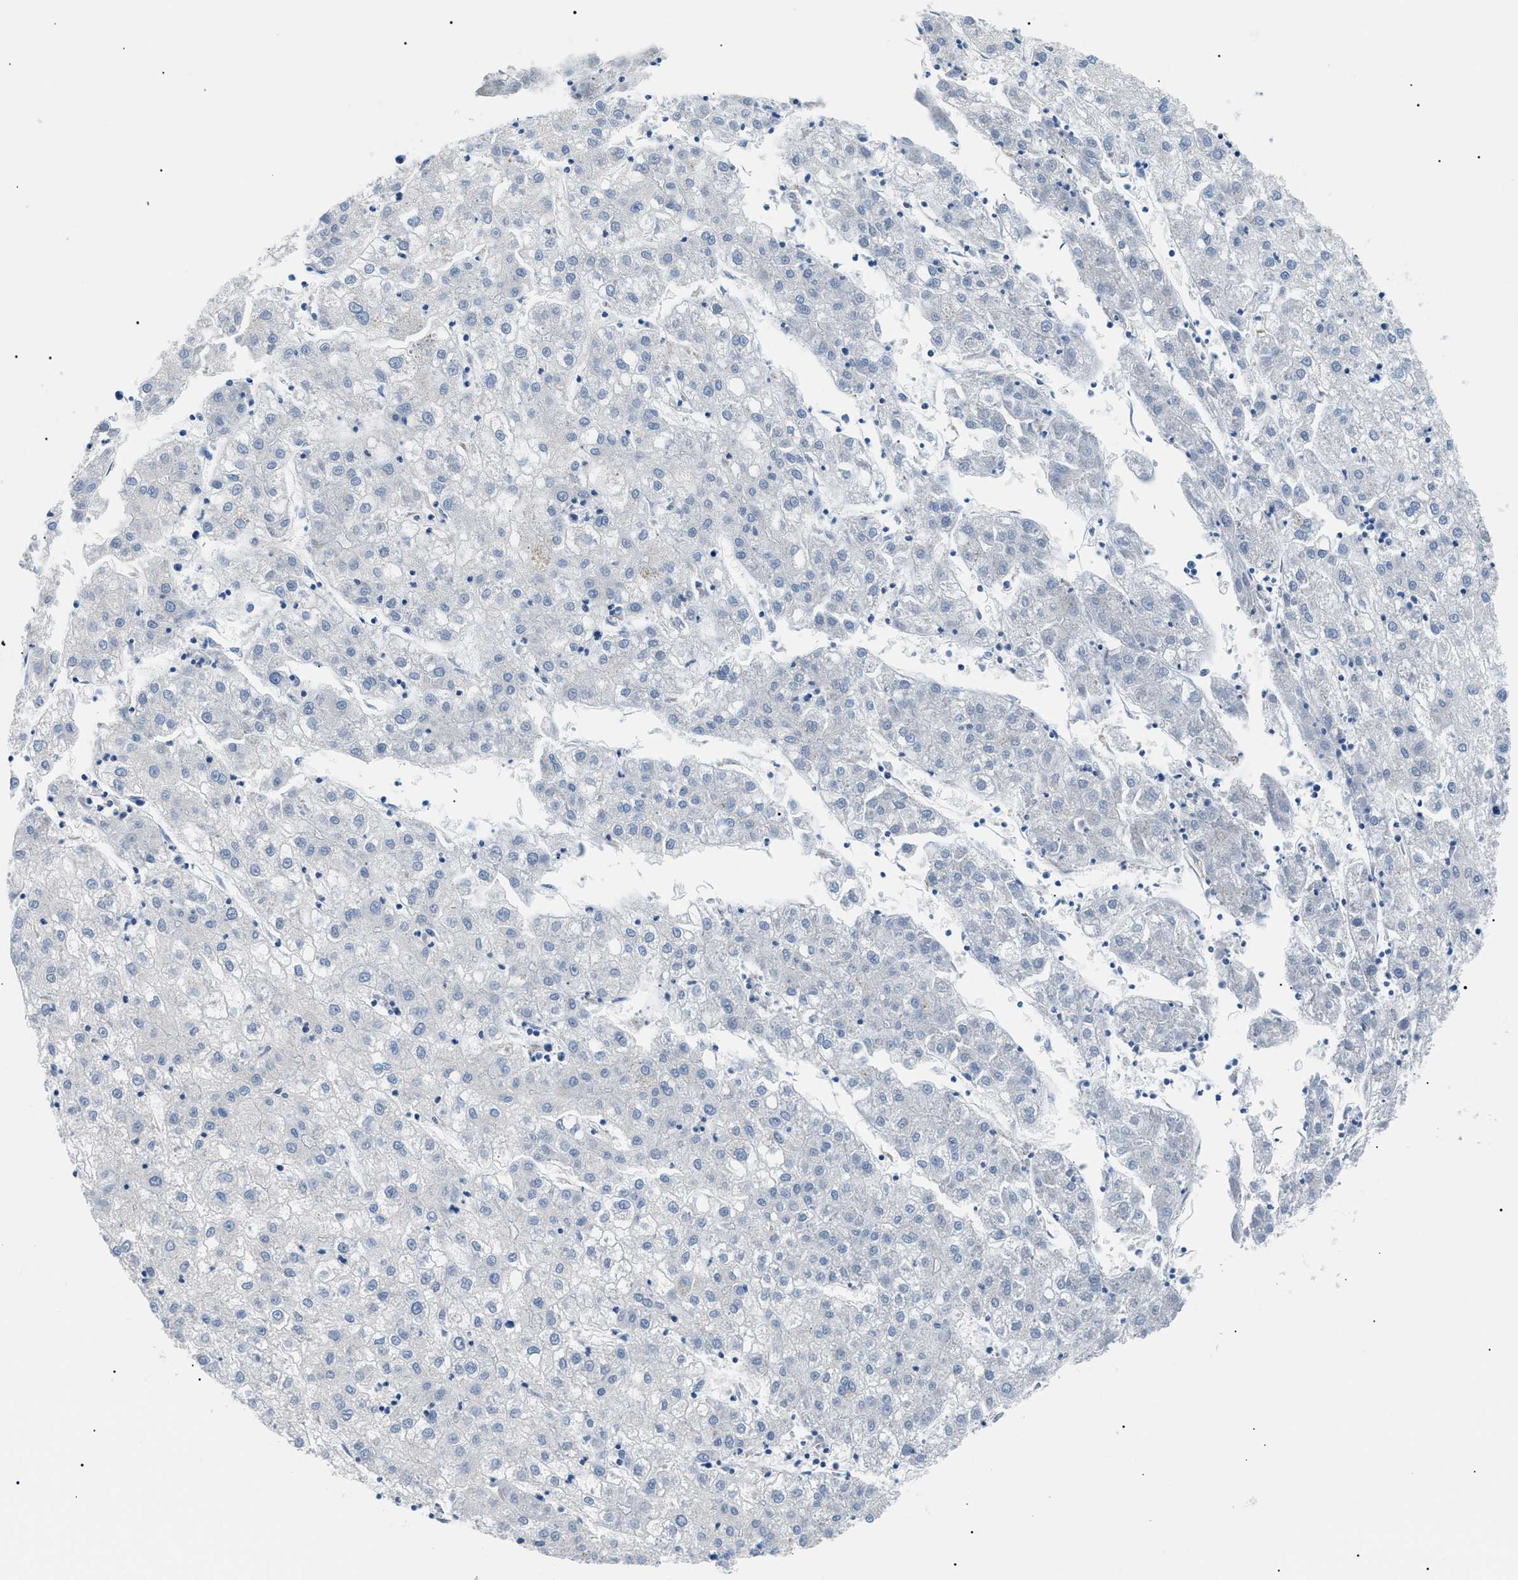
{"staining": {"intensity": "negative", "quantity": "none", "location": "none"}, "tissue": "liver cancer", "cell_type": "Tumor cells", "image_type": "cancer", "snomed": [{"axis": "morphology", "description": "Carcinoma, Hepatocellular, NOS"}, {"axis": "topography", "description": "Liver"}], "caption": "The histopathology image shows no staining of tumor cells in liver cancer (hepatocellular carcinoma).", "gene": "SMARCC1", "patient": {"sex": "male", "age": 72}}